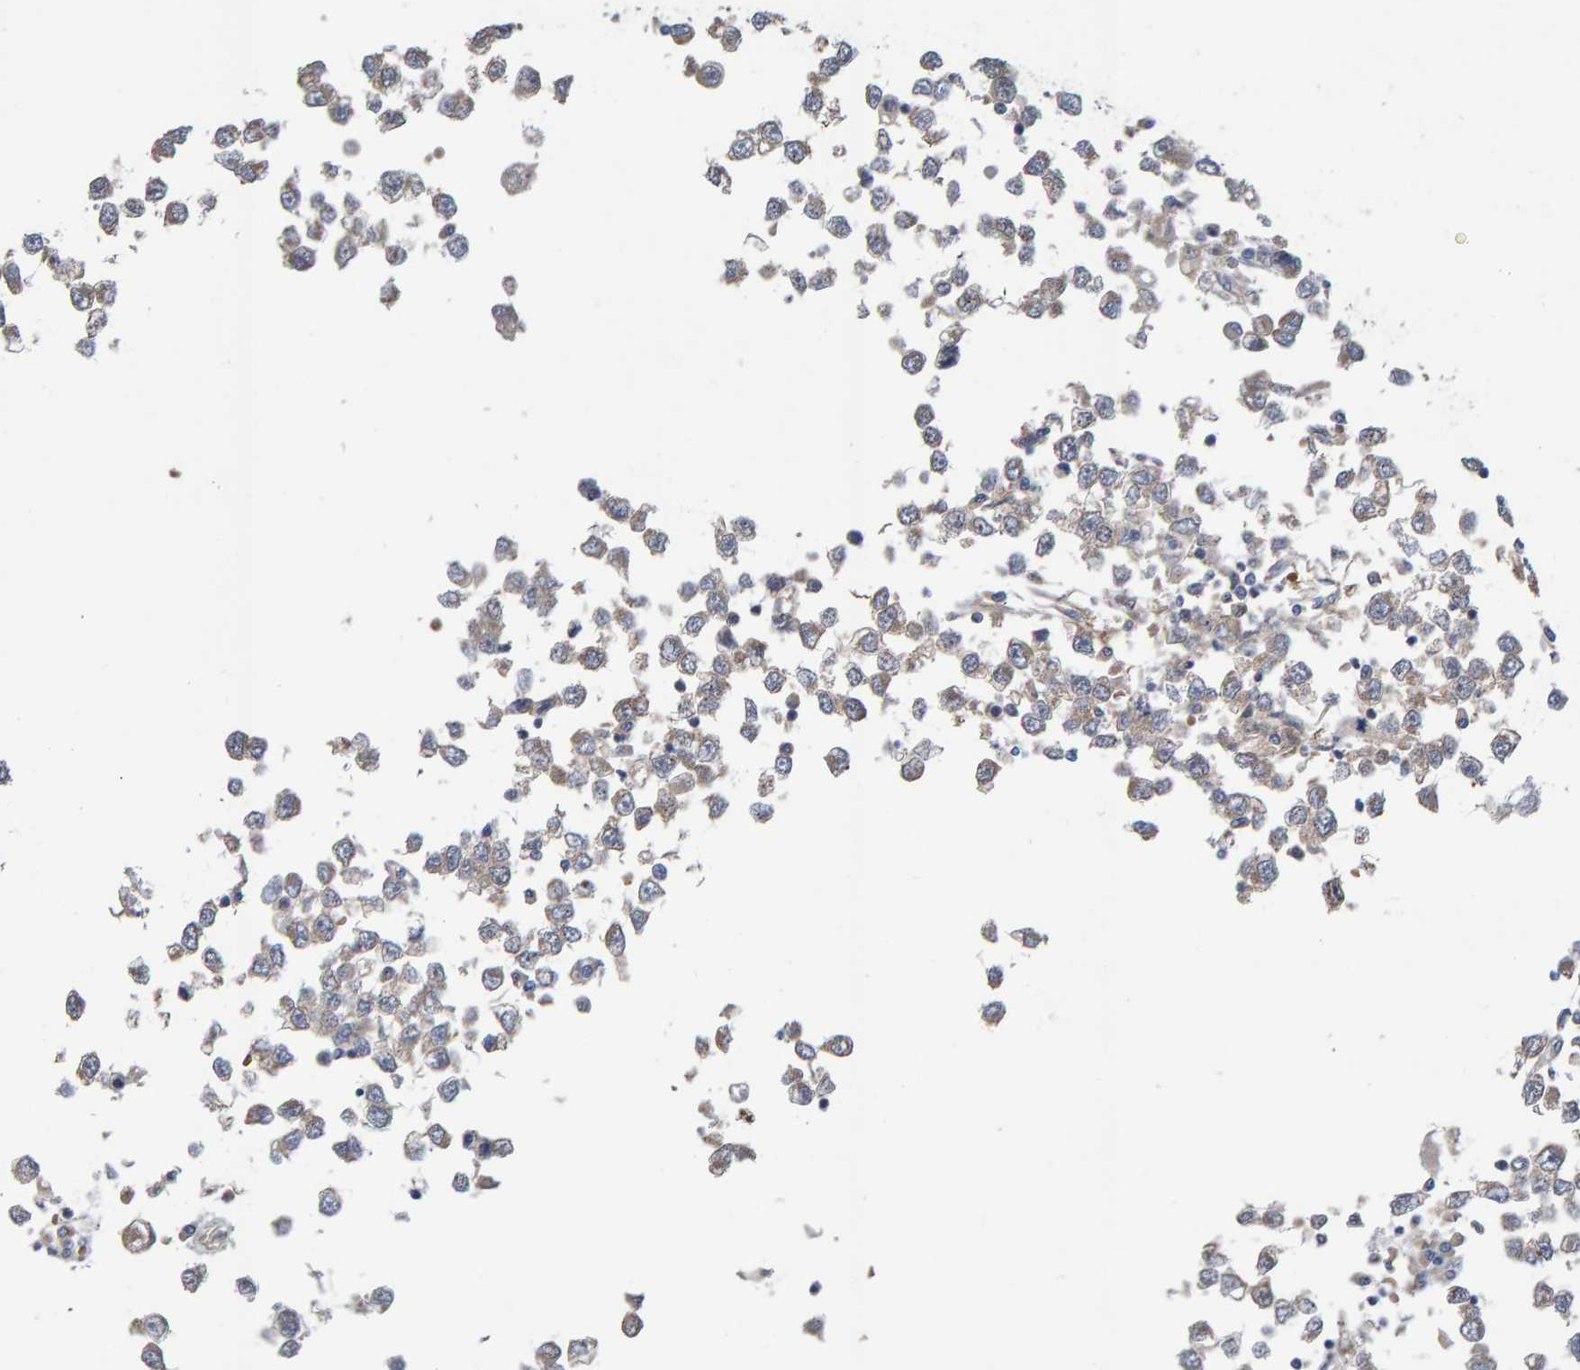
{"staining": {"intensity": "weak", "quantity": ">75%", "location": "cytoplasmic/membranous"}, "tissue": "testis cancer", "cell_type": "Tumor cells", "image_type": "cancer", "snomed": [{"axis": "morphology", "description": "Seminoma, NOS"}, {"axis": "topography", "description": "Testis"}], "caption": "A high-resolution histopathology image shows immunohistochemistry staining of testis cancer, which exhibits weak cytoplasmic/membranous staining in approximately >75% of tumor cells. (IHC, brightfield microscopy, high magnification).", "gene": "LRSAM1", "patient": {"sex": "male", "age": 65}}